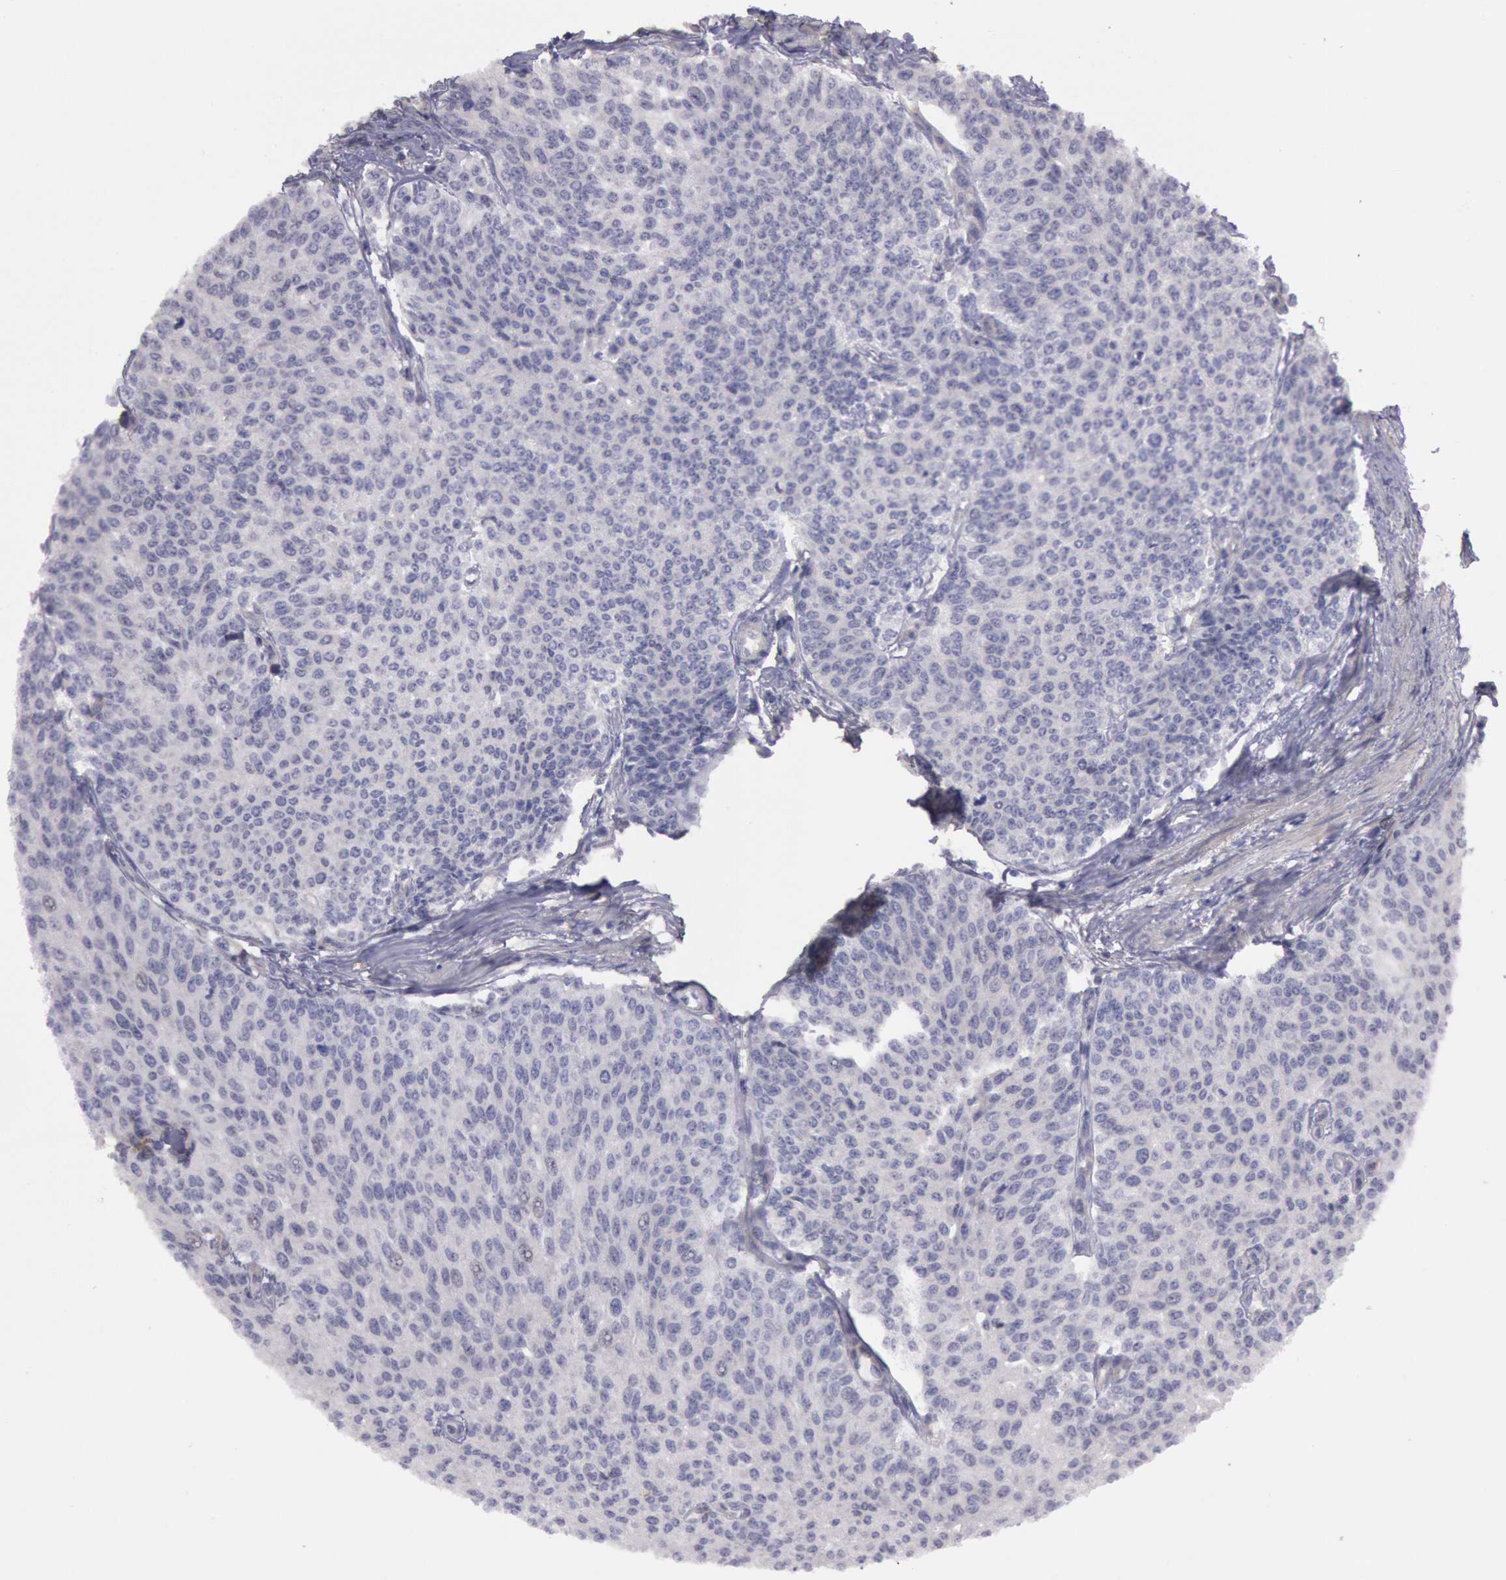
{"staining": {"intensity": "negative", "quantity": "none", "location": "none"}, "tissue": "urothelial cancer", "cell_type": "Tumor cells", "image_type": "cancer", "snomed": [{"axis": "morphology", "description": "Urothelial carcinoma, Low grade"}, {"axis": "topography", "description": "Urinary bladder"}], "caption": "This image is of low-grade urothelial carcinoma stained with immunohistochemistry to label a protein in brown with the nuclei are counter-stained blue. There is no staining in tumor cells.", "gene": "TRIB2", "patient": {"sex": "female", "age": 73}}